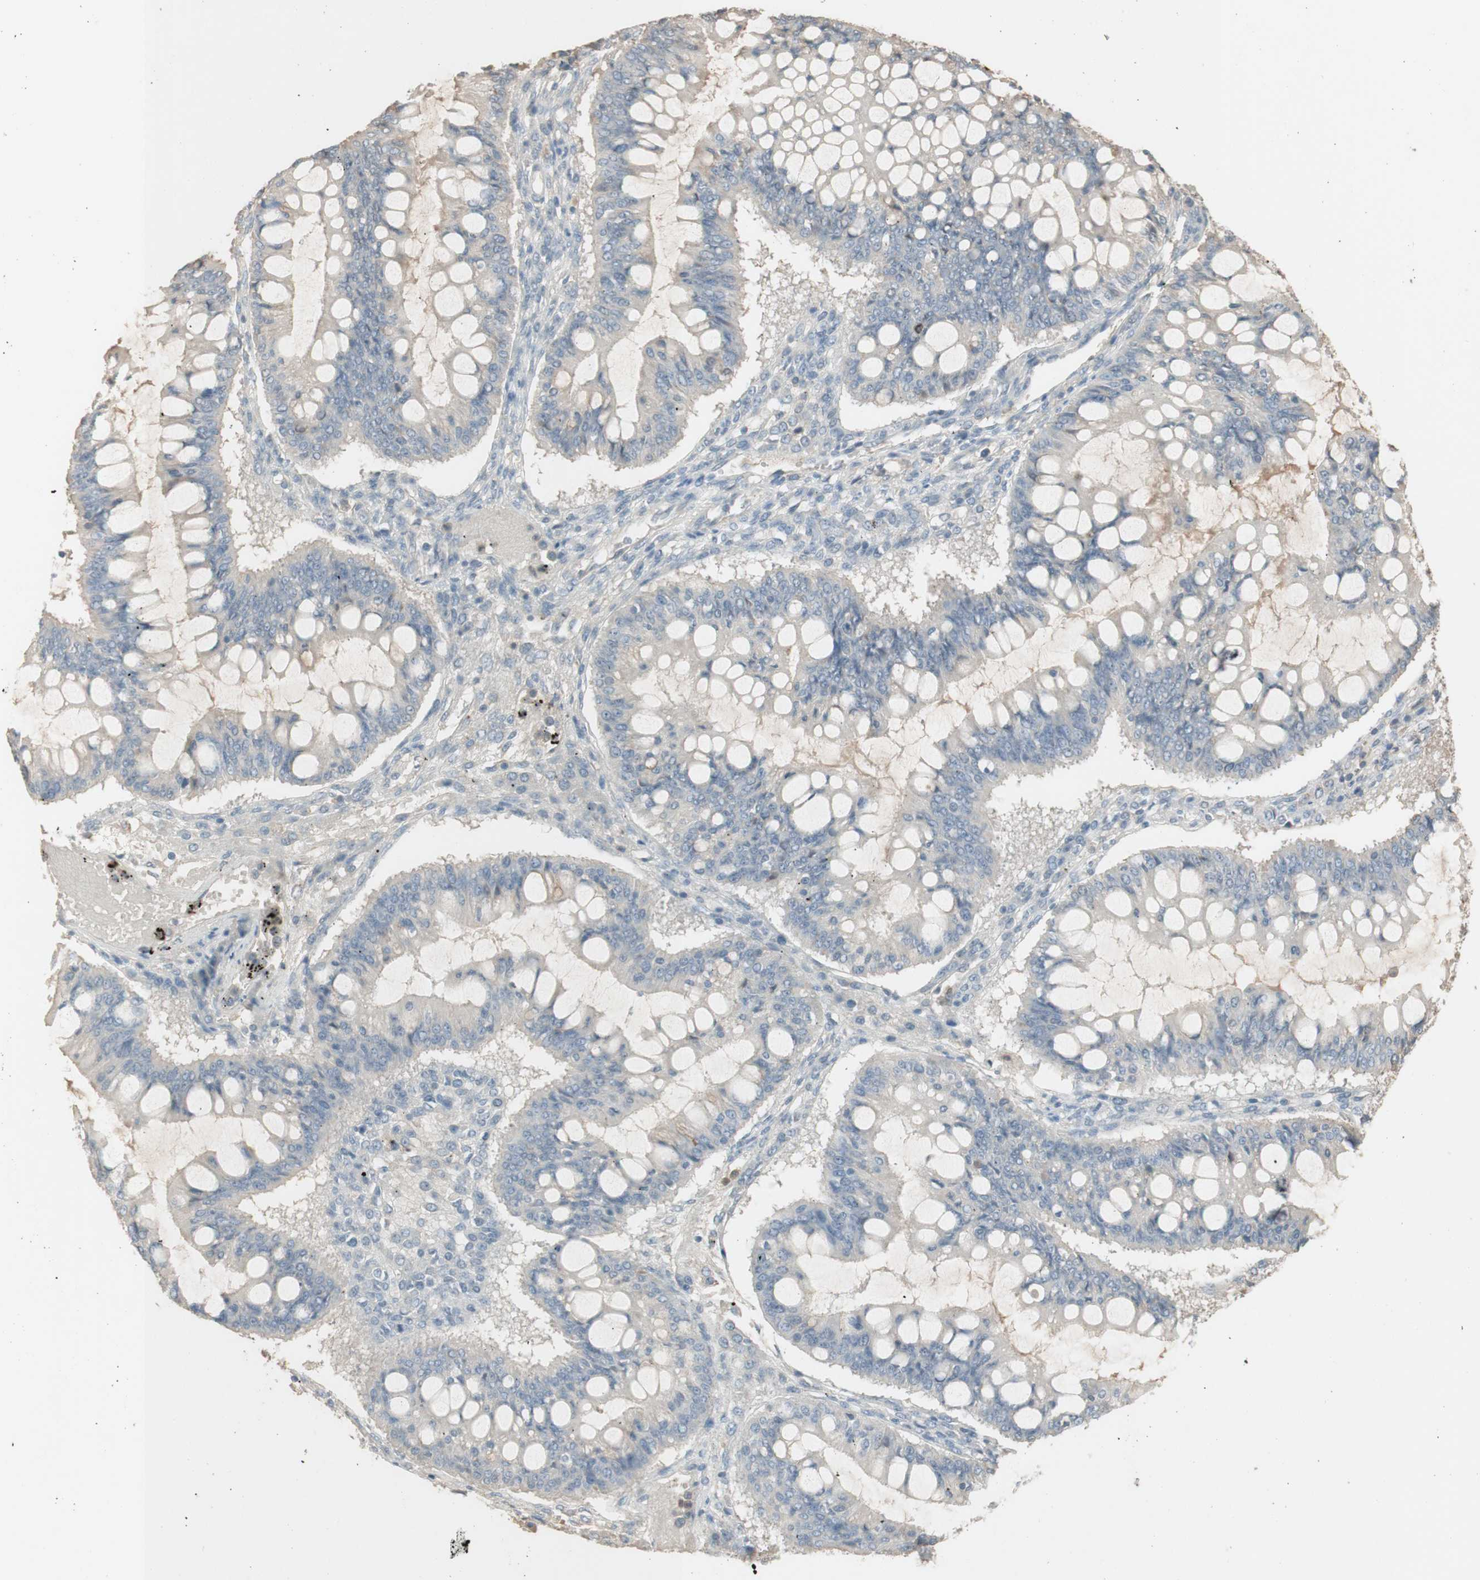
{"staining": {"intensity": "negative", "quantity": "none", "location": "none"}, "tissue": "ovarian cancer", "cell_type": "Tumor cells", "image_type": "cancer", "snomed": [{"axis": "morphology", "description": "Cystadenocarcinoma, mucinous, NOS"}, {"axis": "topography", "description": "Ovary"}], "caption": "IHC image of neoplastic tissue: mucinous cystadenocarcinoma (ovarian) stained with DAB (3,3'-diaminobenzidine) displays no significant protein positivity in tumor cells.", "gene": "IFNG", "patient": {"sex": "female", "age": 73}}